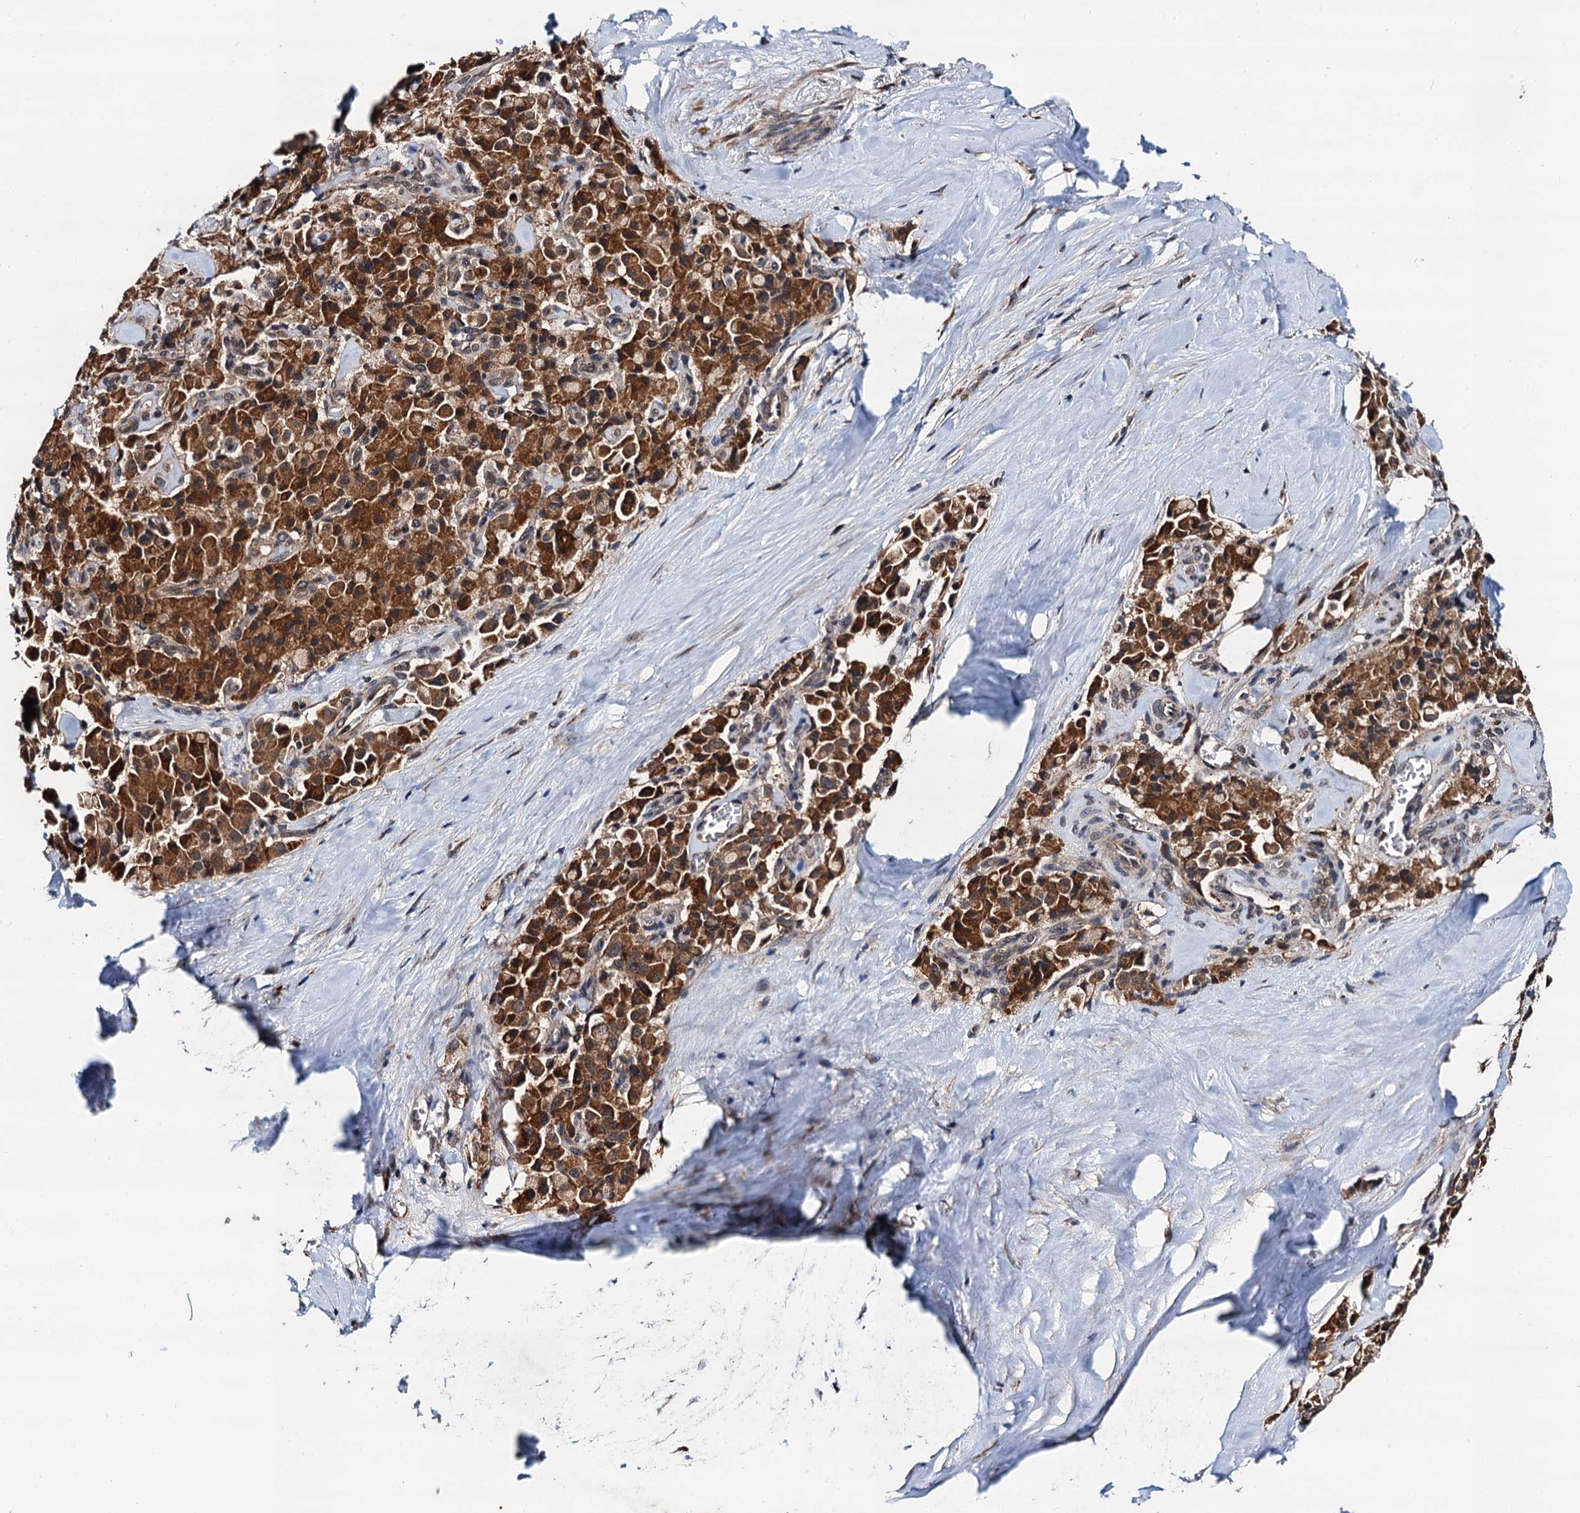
{"staining": {"intensity": "strong", "quantity": ">75%", "location": "cytoplasmic/membranous"}, "tissue": "pancreatic cancer", "cell_type": "Tumor cells", "image_type": "cancer", "snomed": [{"axis": "morphology", "description": "Adenocarcinoma, NOS"}, {"axis": "topography", "description": "Pancreas"}], "caption": "Strong cytoplasmic/membranous protein positivity is identified in approximately >75% of tumor cells in pancreatic cancer.", "gene": "CMPK2", "patient": {"sex": "male", "age": 65}}